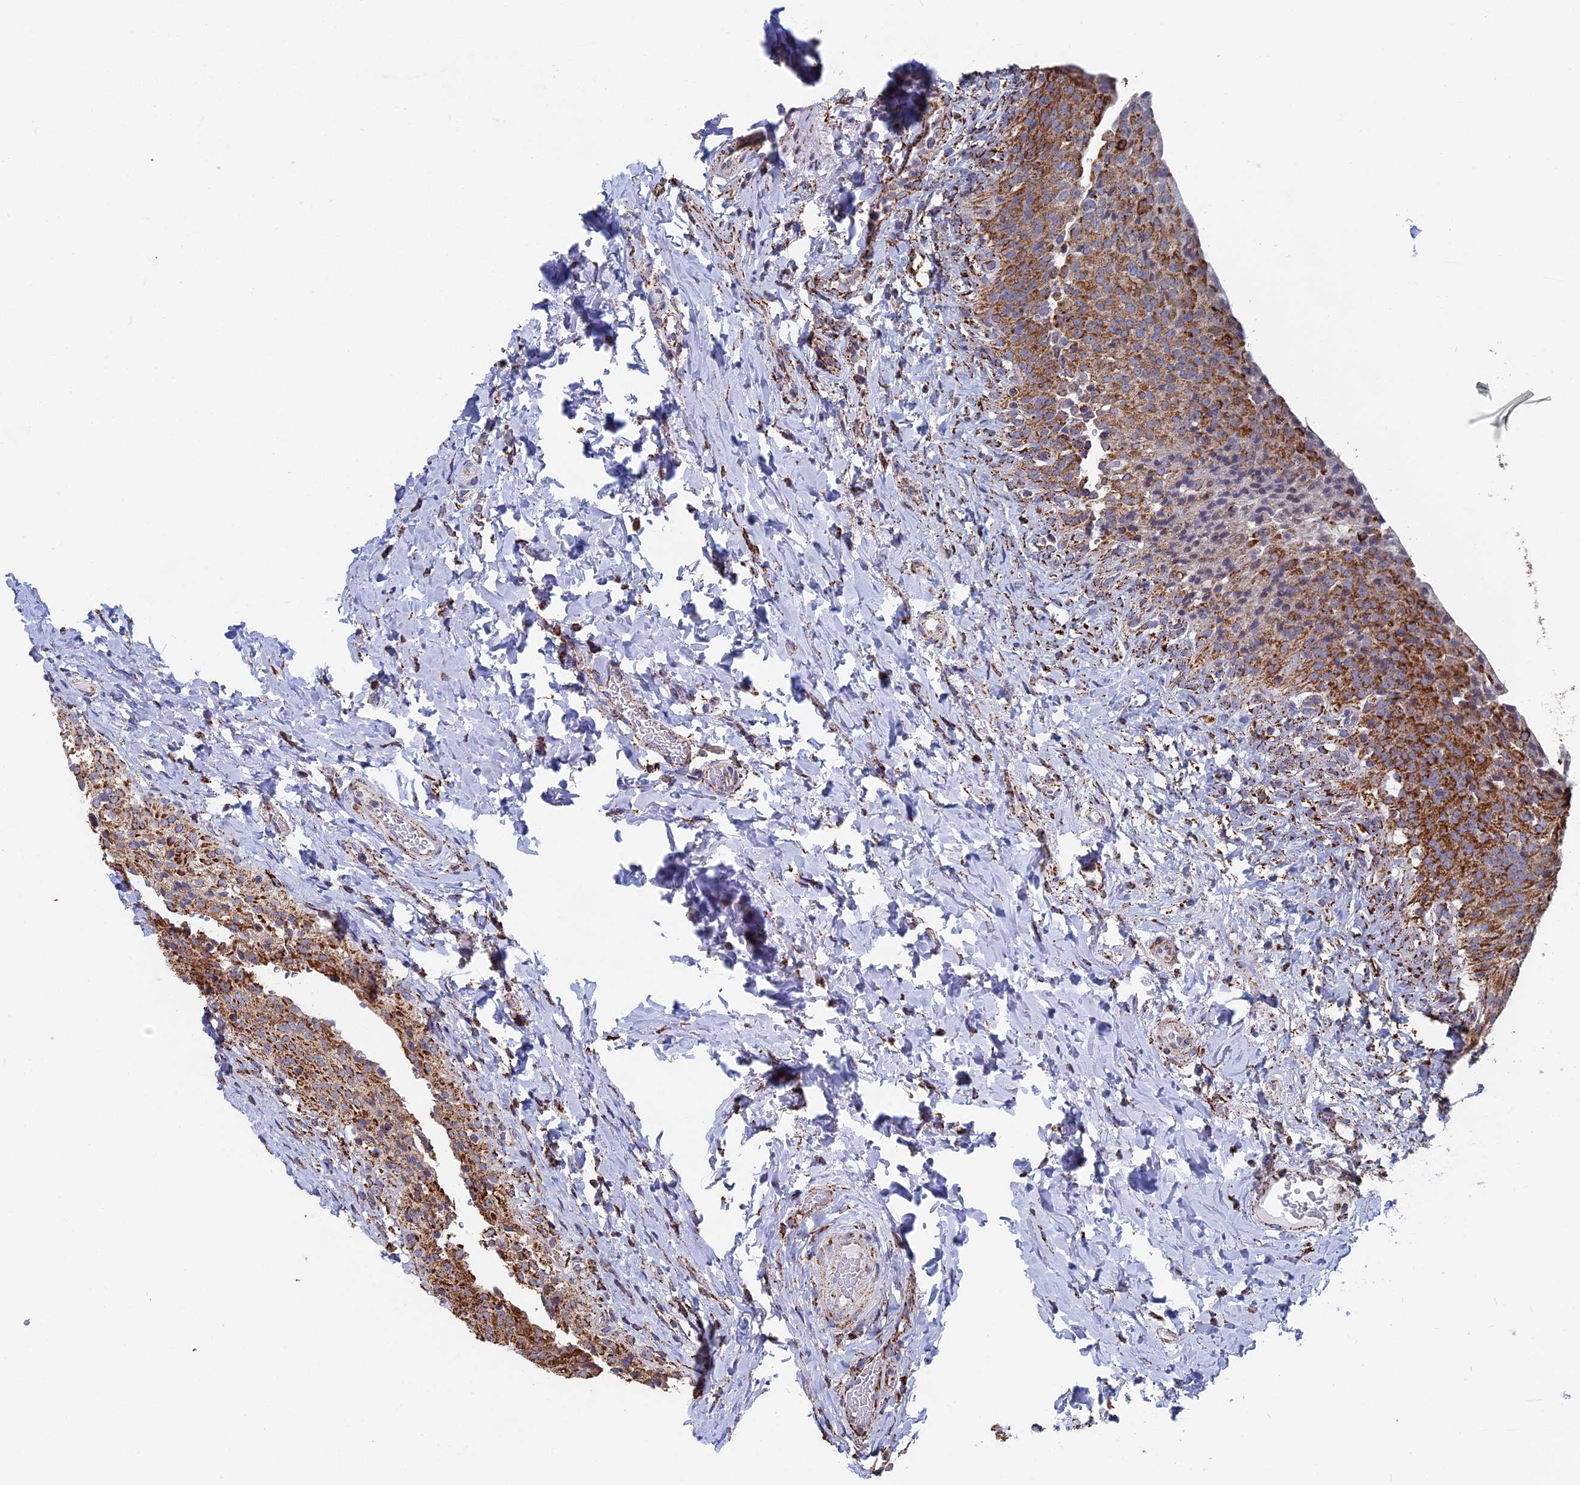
{"staining": {"intensity": "strong", "quantity": ">75%", "location": "cytoplasmic/membranous"}, "tissue": "urinary bladder", "cell_type": "Urothelial cells", "image_type": "normal", "snomed": [{"axis": "morphology", "description": "Normal tissue, NOS"}, {"axis": "morphology", "description": "Inflammation, NOS"}, {"axis": "topography", "description": "Urinary bladder"}], "caption": "The micrograph displays a brown stain indicating the presence of a protein in the cytoplasmic/membranous of urothelial cells in urinary bladder. The staining was performed using DAB, with brown indicating positive protein expression. Nuclei are stained blue with hematoxylin.", "gene": "SEC24D", "patient": {"sex": "male", "age": 64}}